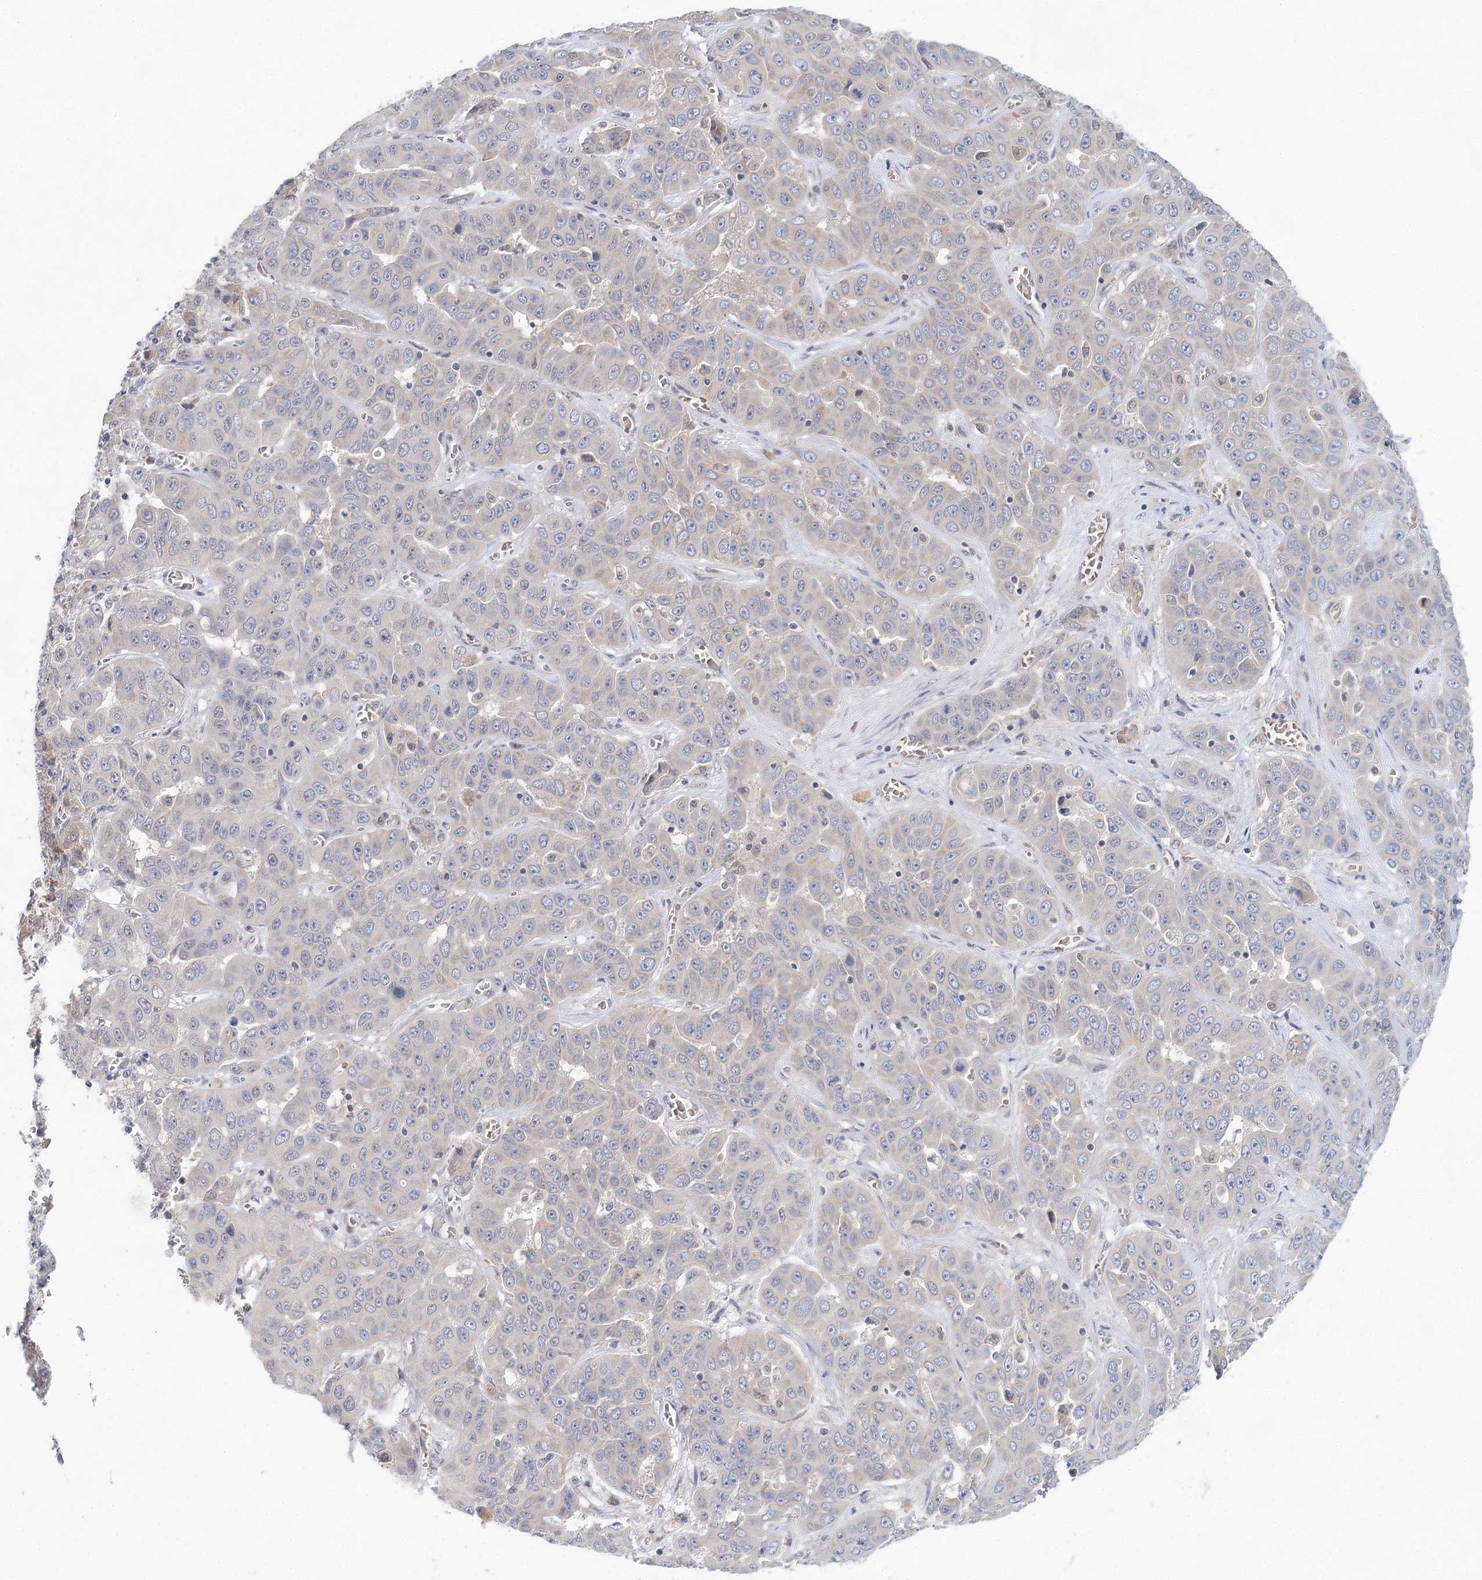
{"staining": {"intensity": "negative", "quantity": "none", "location": "none"}, "tissue": "liver cancer", "cell_type": "Tumor cells", "image_type": "cancer", "snomed": [{"axis": "morphology", "description": "Cholangiocarcinoma"}, {"axis": "topography", "description": "Liver"}], "caption": "Immunohistochemistry of liver cancer (cholangiocarcinoma) demonstrates no staining in tumor cells.", "gene": "BLTP1", "patient": {"sex": "female", "age": 52}}